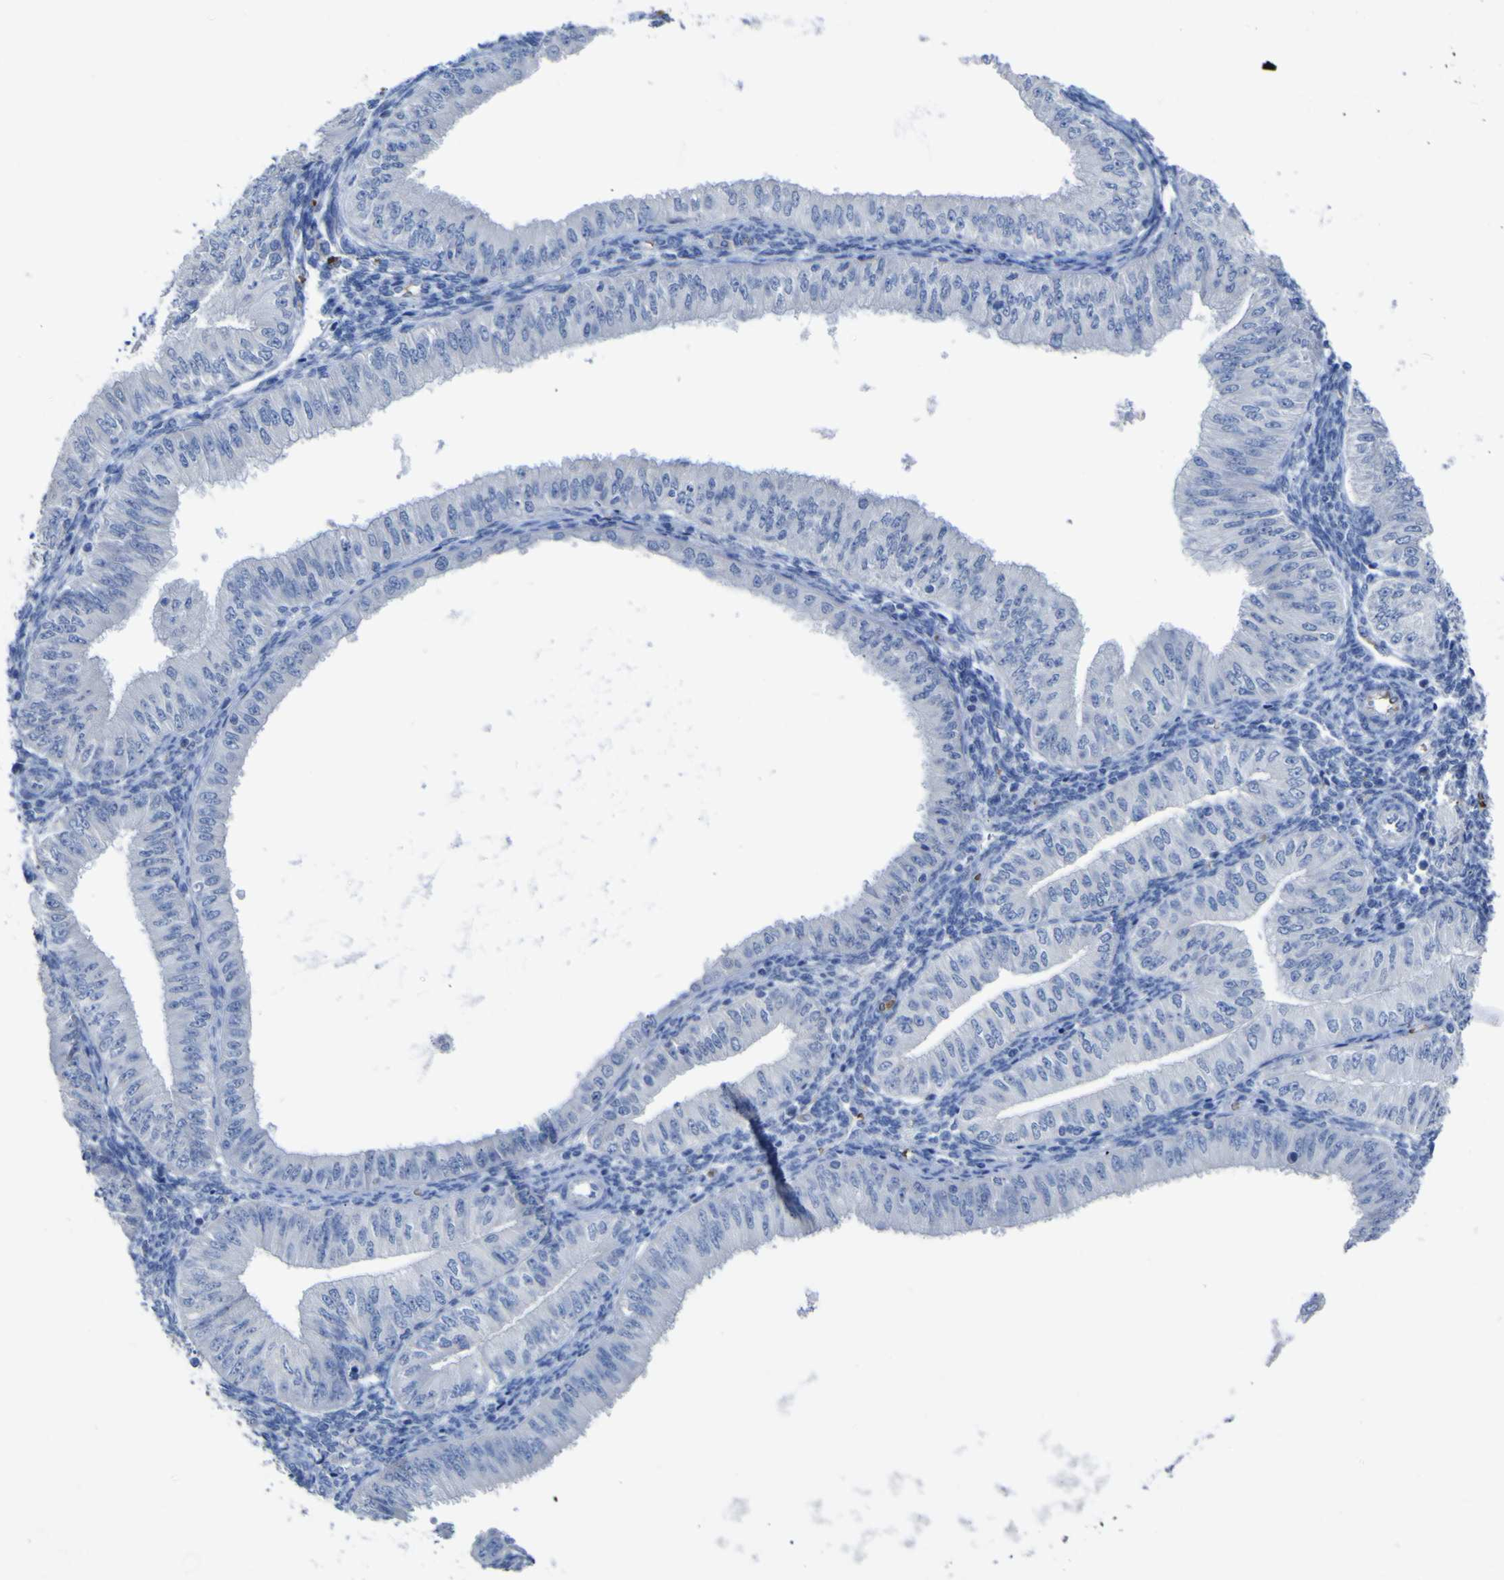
{"staining": {"intensity": "negative", "quantity": "none", "location": "none"}, "tissue": "endometrial cancer", "cell_type": "Tumor cells", "image_type": "cancer", "snomed": [{"axis": "morphology", "description": "Normal tissue, NOS"}, {"axis": "morphology", "description": "Adenocarcinoma, NOS"}, {"axis": "topography", "description": "Endometrium"}], "caption": "Tumor cells are negative for protein expression in human endometrial cancer (adenocarcinoma). (DAB (3,3'-diaminobenzidine) immunohistochemistry visualized using brightfield microscopy, high magnification).", "gene": "GCM1", "patient": {"sex": "female", "age": 53}}